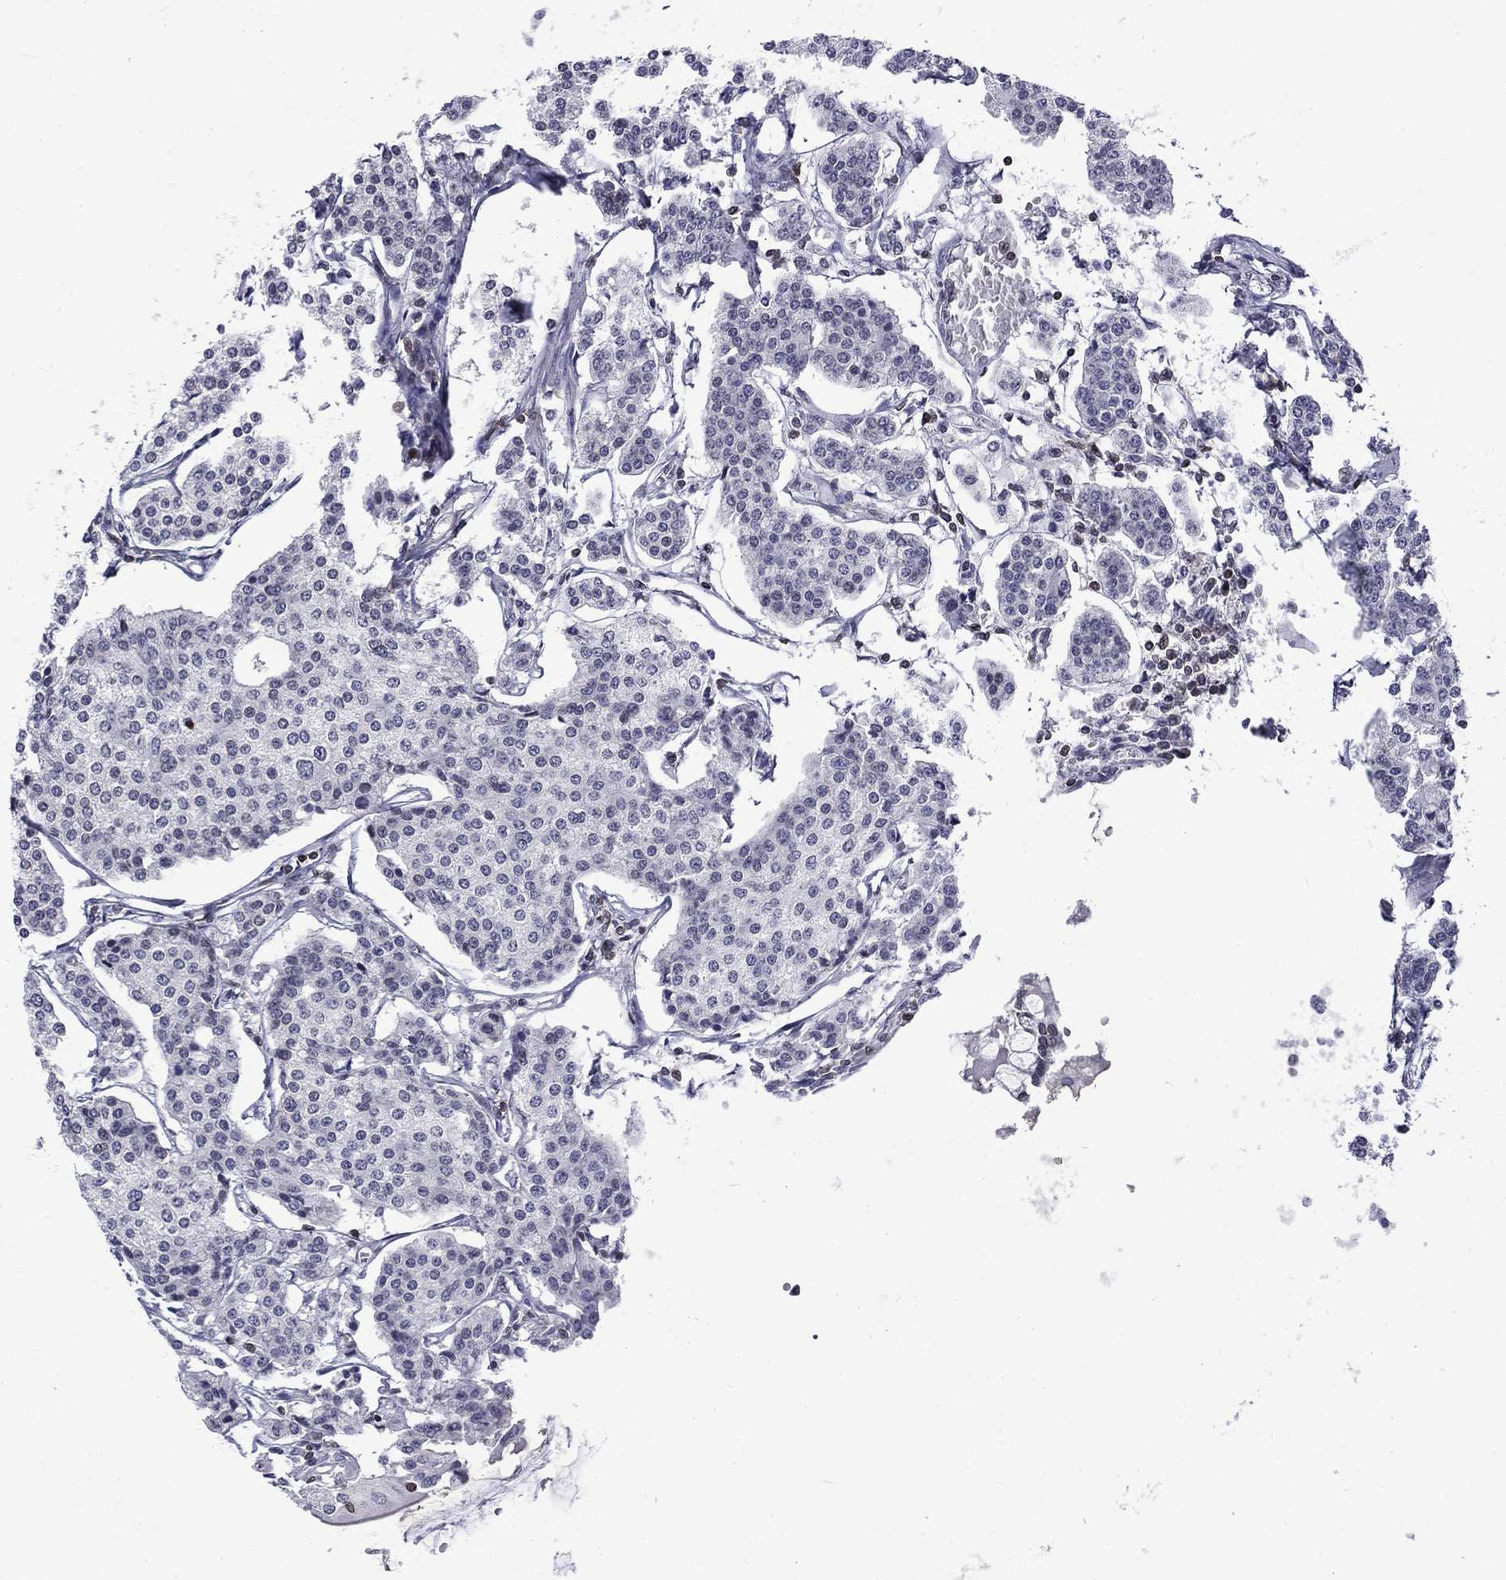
{"staining": {"intensity": "negative", "quantity": "none", "location": "none"}, "tissue": "carcinoid", "cell_type": "Tumor cells", "image_type": "cancer", "snomed": [{"axis": "morphology", "description": "Carcinoid, malignant, NOS"}, {"axis": "topography", "description": "Small intestine"}], "caption": "This is an IHC image of carcinoid (malignant). There is no positivity in tumor cells.", "gene": "SLA", "patient": {"sex": "female", "age": 65}}